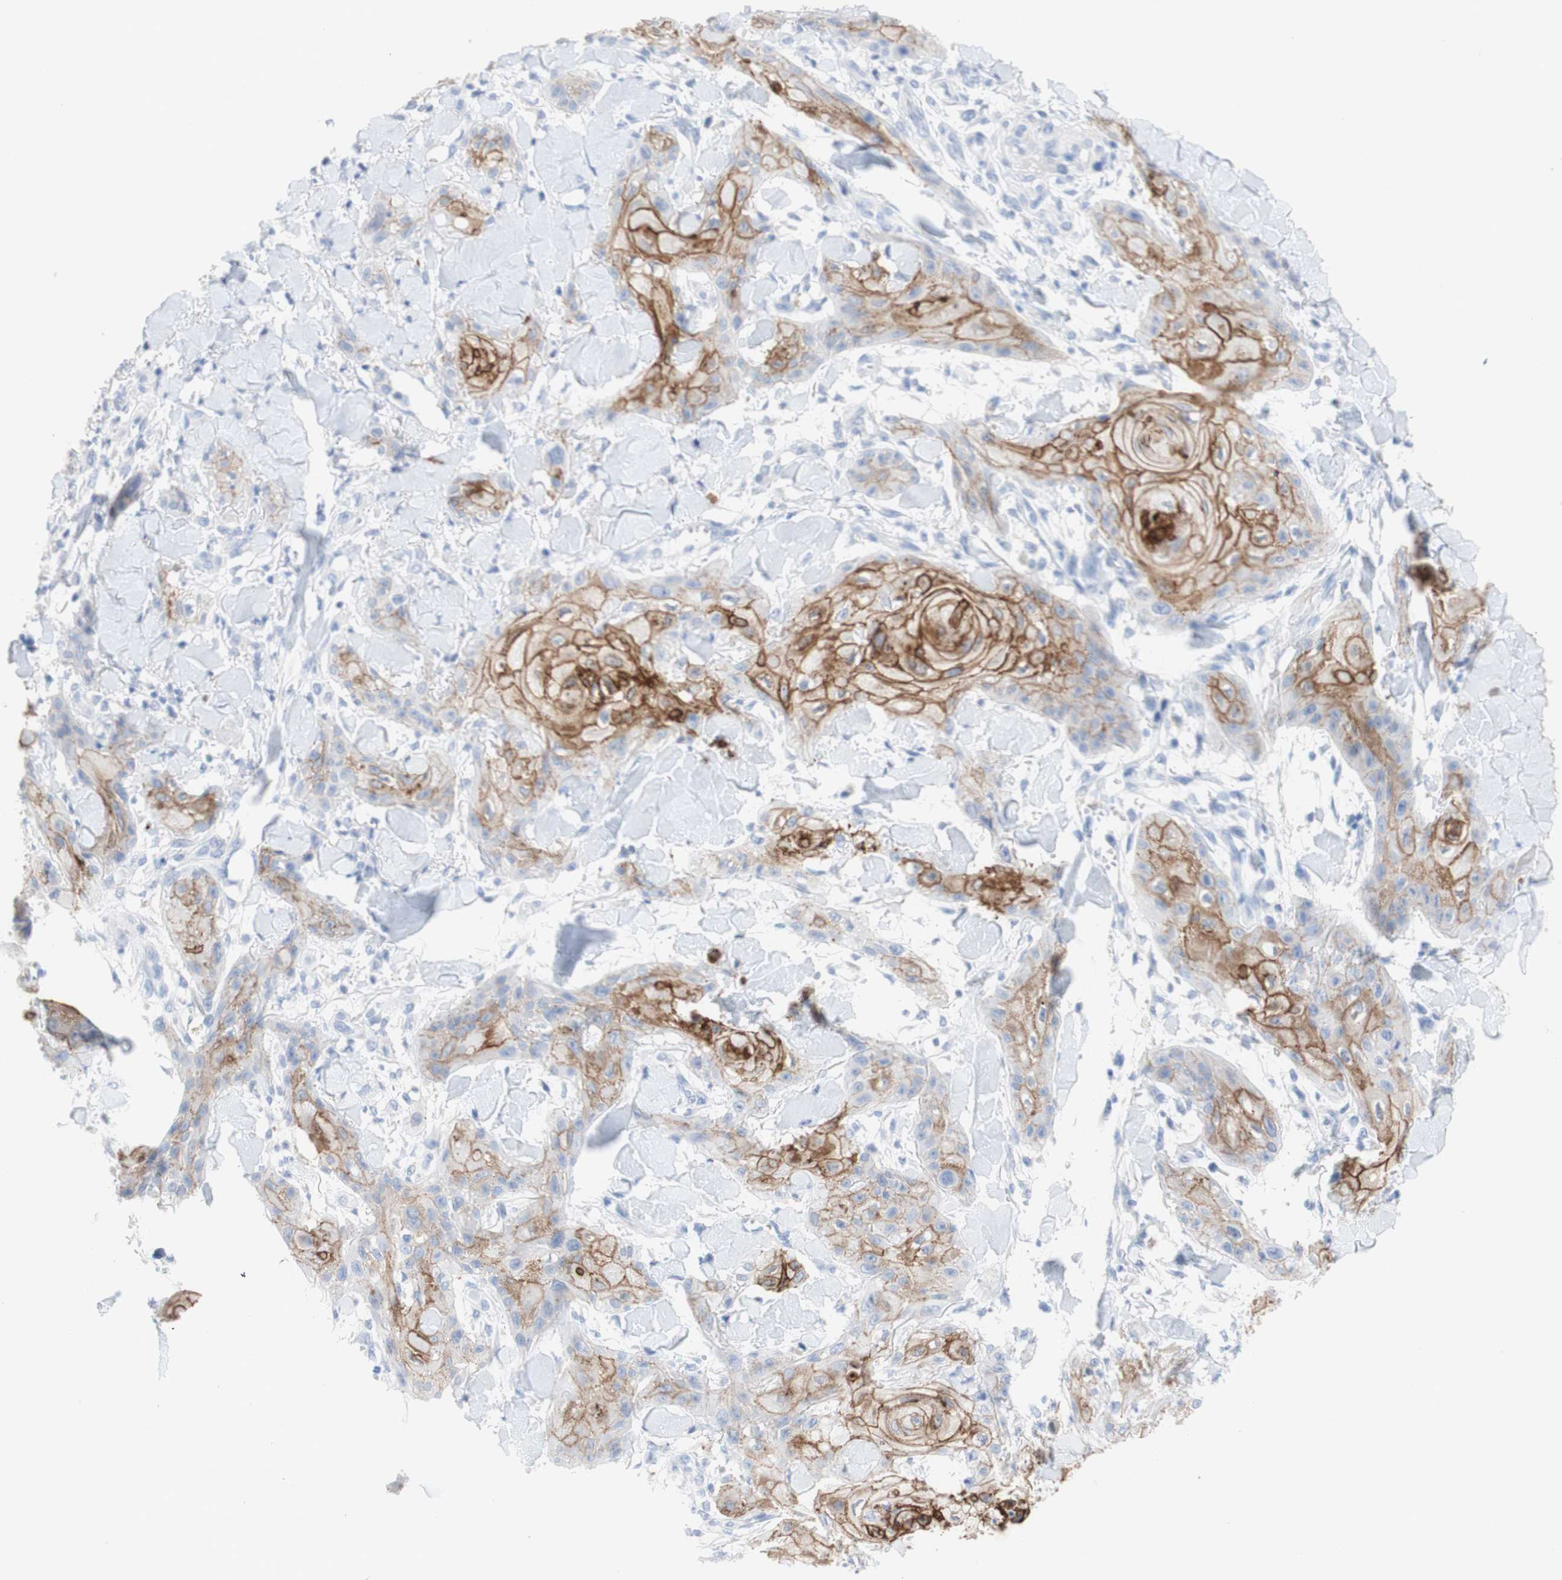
{"staining": {"intensity": "moderate", "quantity": ">75%", "location": "cytoplasmic/membranous"}, "tissue": "skin cancer", "cell_type": "Tumor cells", "image_type": "cancer", "snomed": [{"axis": "morphology", "description": "Squamous cell carcinoma, NOS"}, {"axis": "topography", "description": "Skin"}], "caption": "Protein staining shows moderate cytoplasmic/membranous positivity in approximately >75% of tumor cells in skin squamous cell carcinoma.", "gene": "DSC2", "patient": {"sex": "male", "age": 74}}